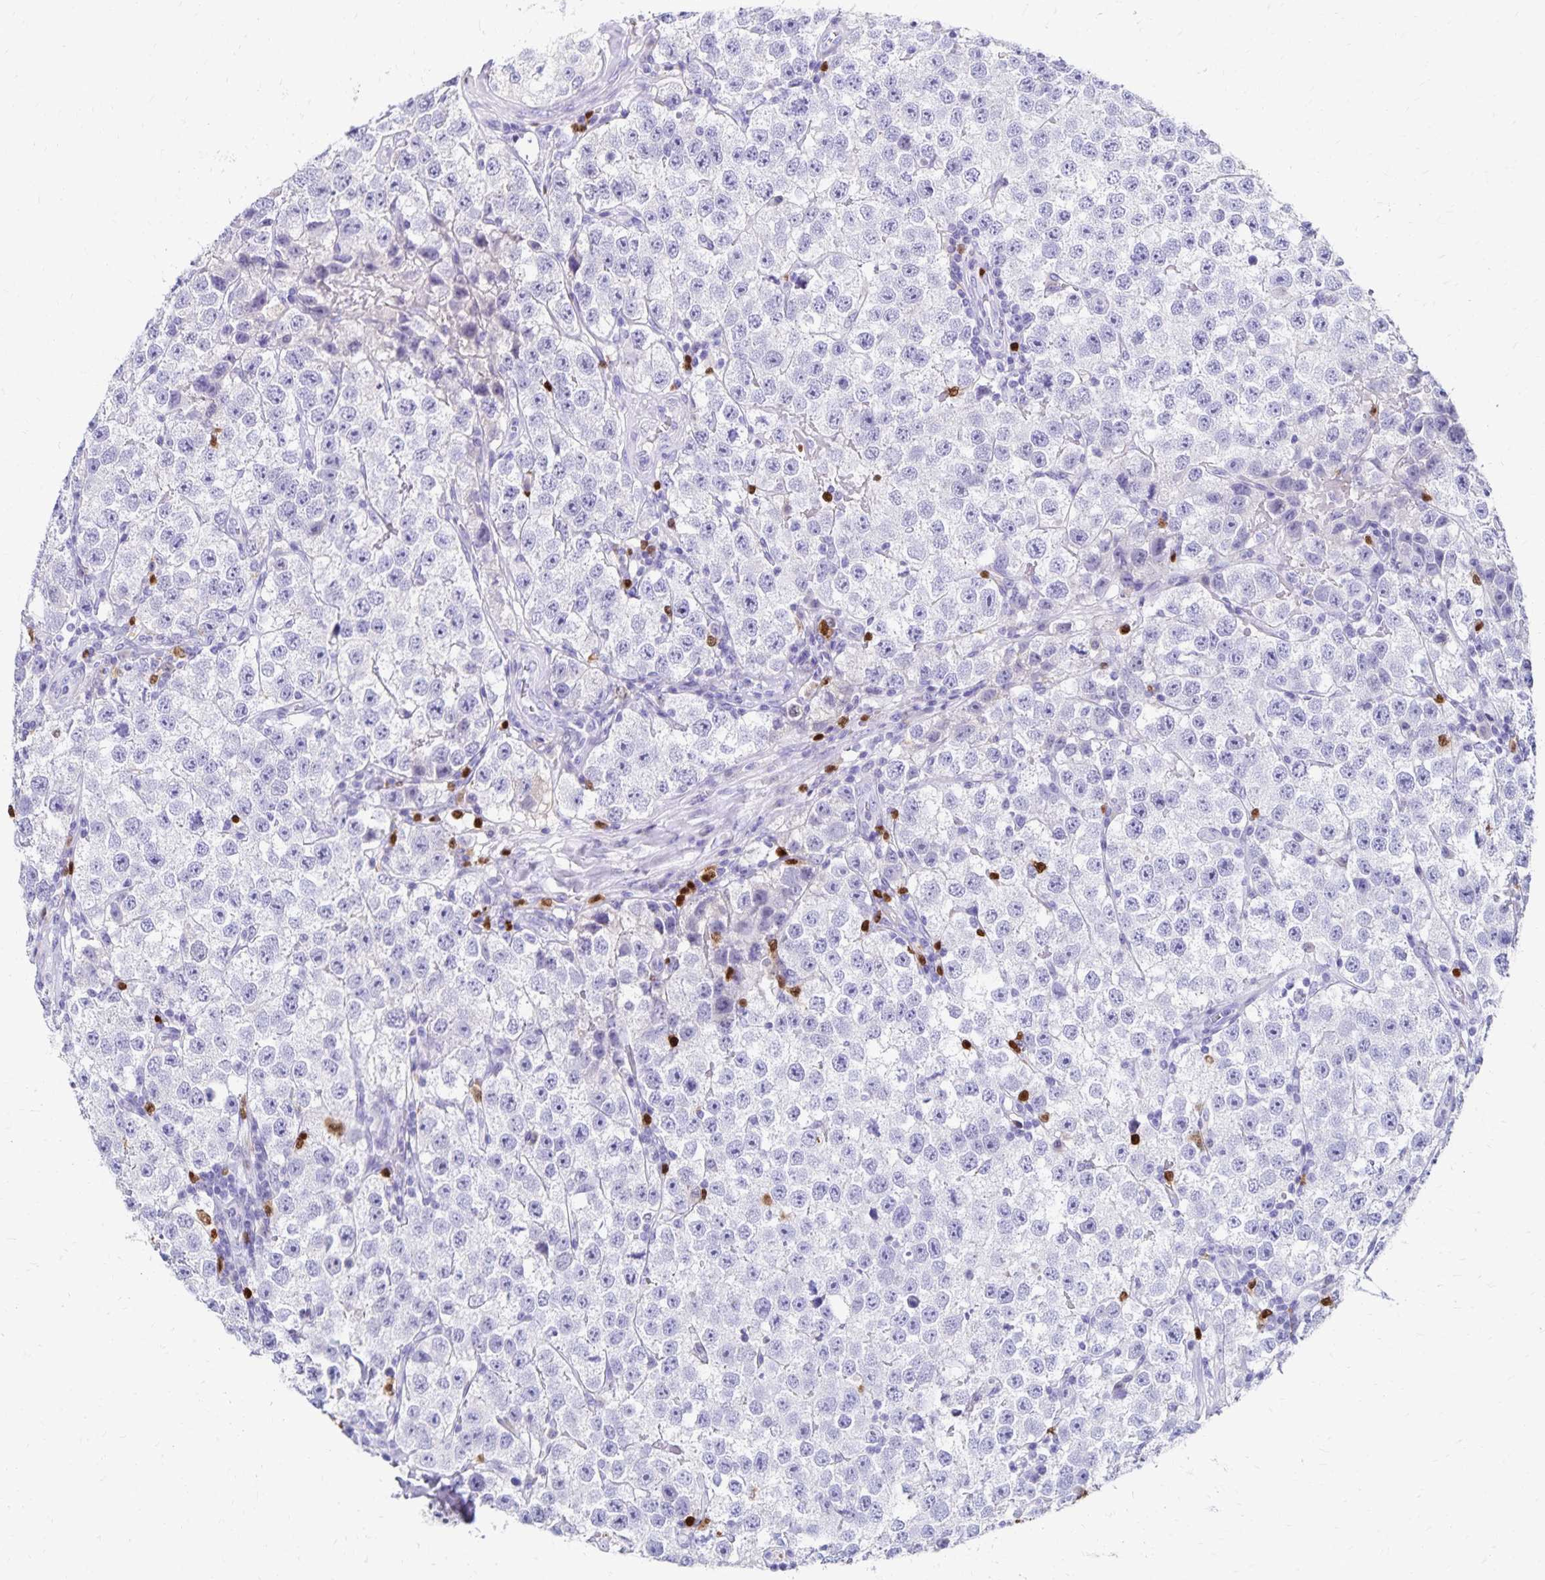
{"staining": {"intensity": "negative", "quantity": "none", "location": "none"}, "tissue": "testis cancer", "cell_type": "Tumor cells", "image_type": "cancer", "snomed": [{"axis": "morphology", "description": "Seminoma, NOS"}, {"axis": "topography", "description": "Testis"}], "caption": "This is an immunohistochemistry micrograph of human testis cancer. There is no expression in tumor cells.", "gene": "PAX5", "patient": {"sex": "male", "age": 34}}